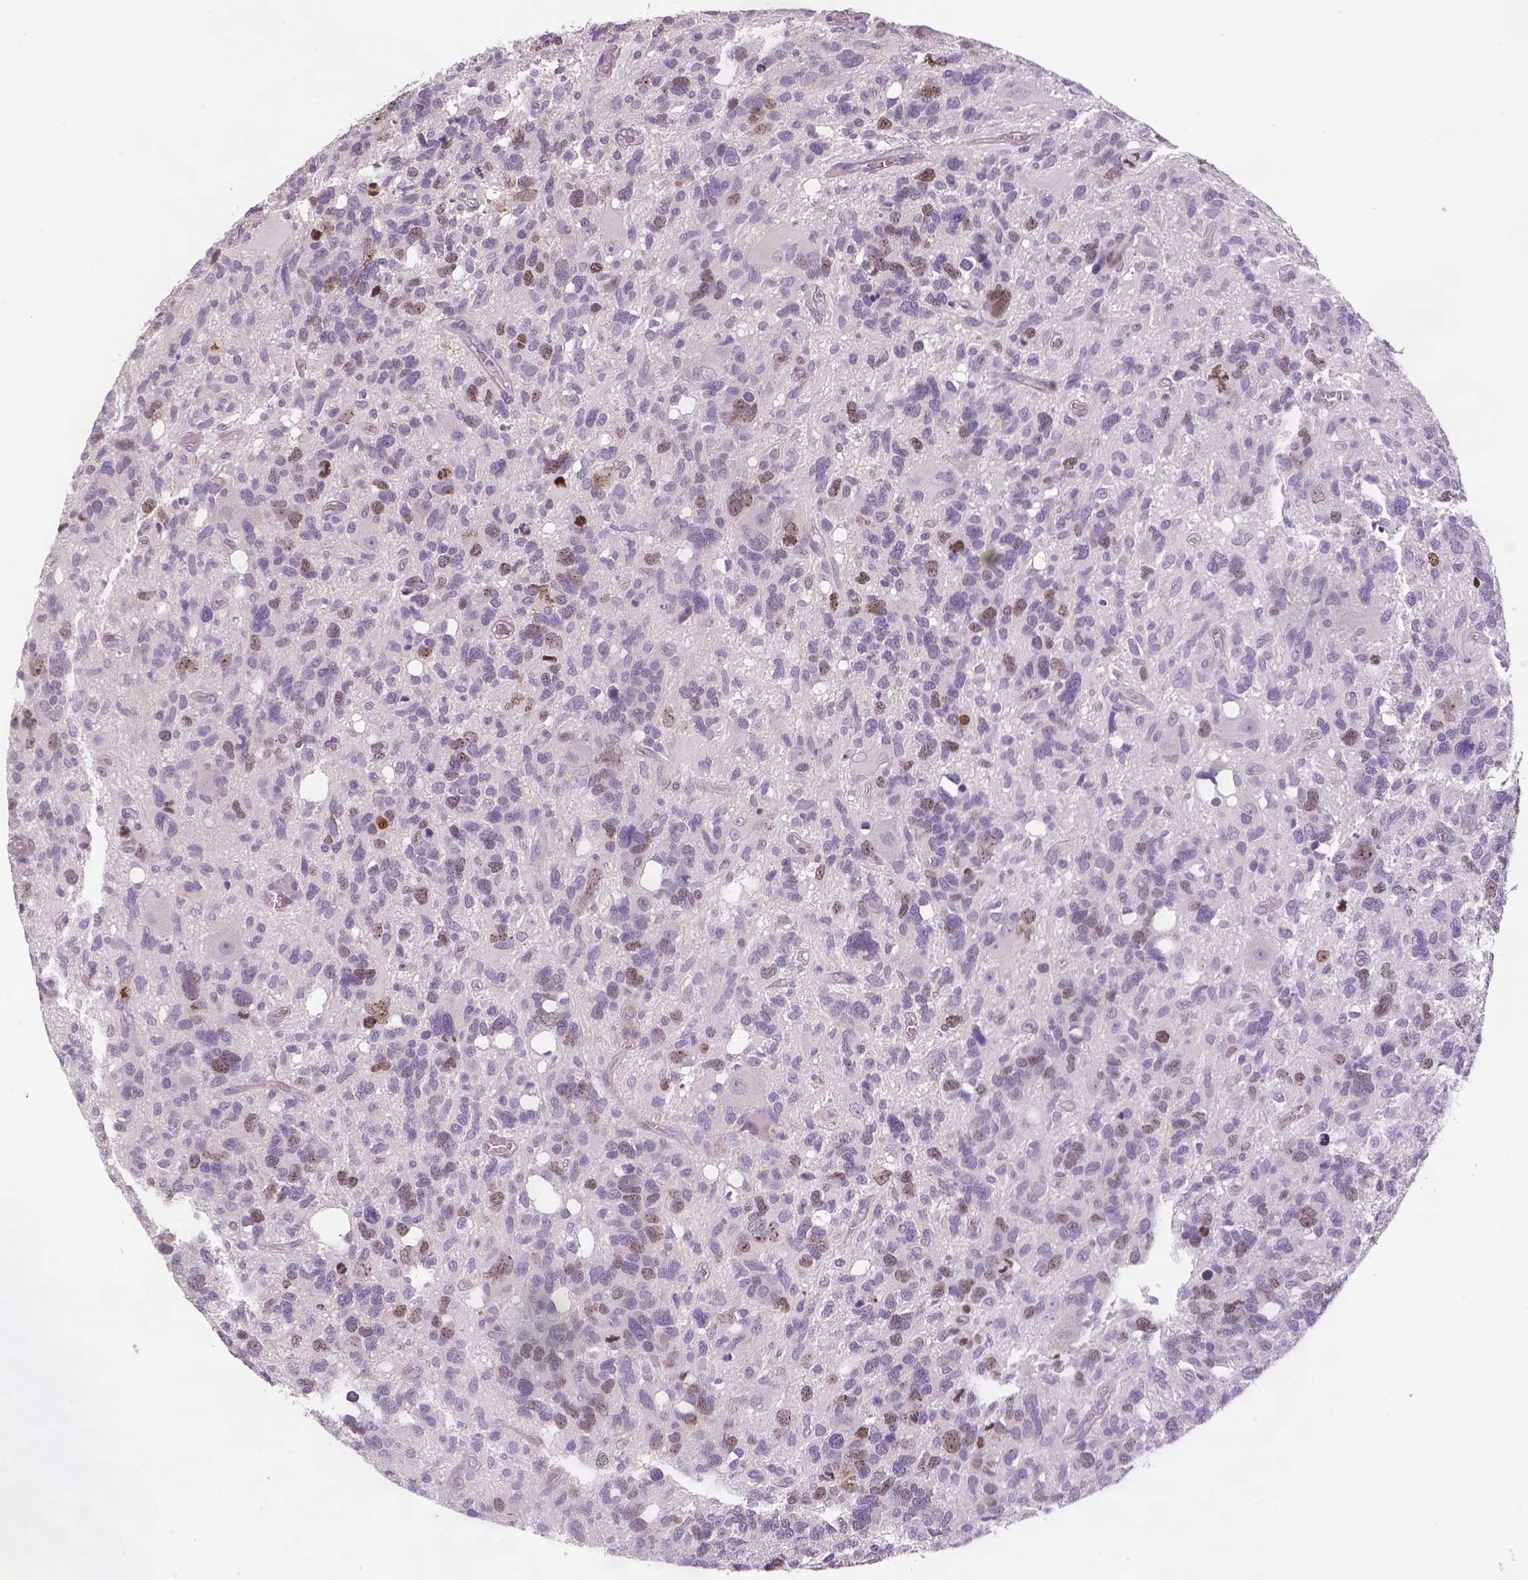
{"staining": {"intensity": "moderate", "quantity": "<25%", "location": "nuclear"}, "tissue": "glioma", "cell_type": "Tumor cells", "image_type": "cancer", "snomed": [{"axis": "morphology", "description": "Glioma, malignant, High grade"}, {"axis": "topography", "description": "Brain"}], "caption": "Immunohistochemical staining of human malignant glioma (high-grade) reveals moderate nuclear protein expression in approximately <25% of tumor cells. Using DAB (brown) and hematoxylin (blue) stains, captured at high magnification using brightfield microscopy.", "gene": "MKI67", "patient": {"sex": "male", "age": 49}}